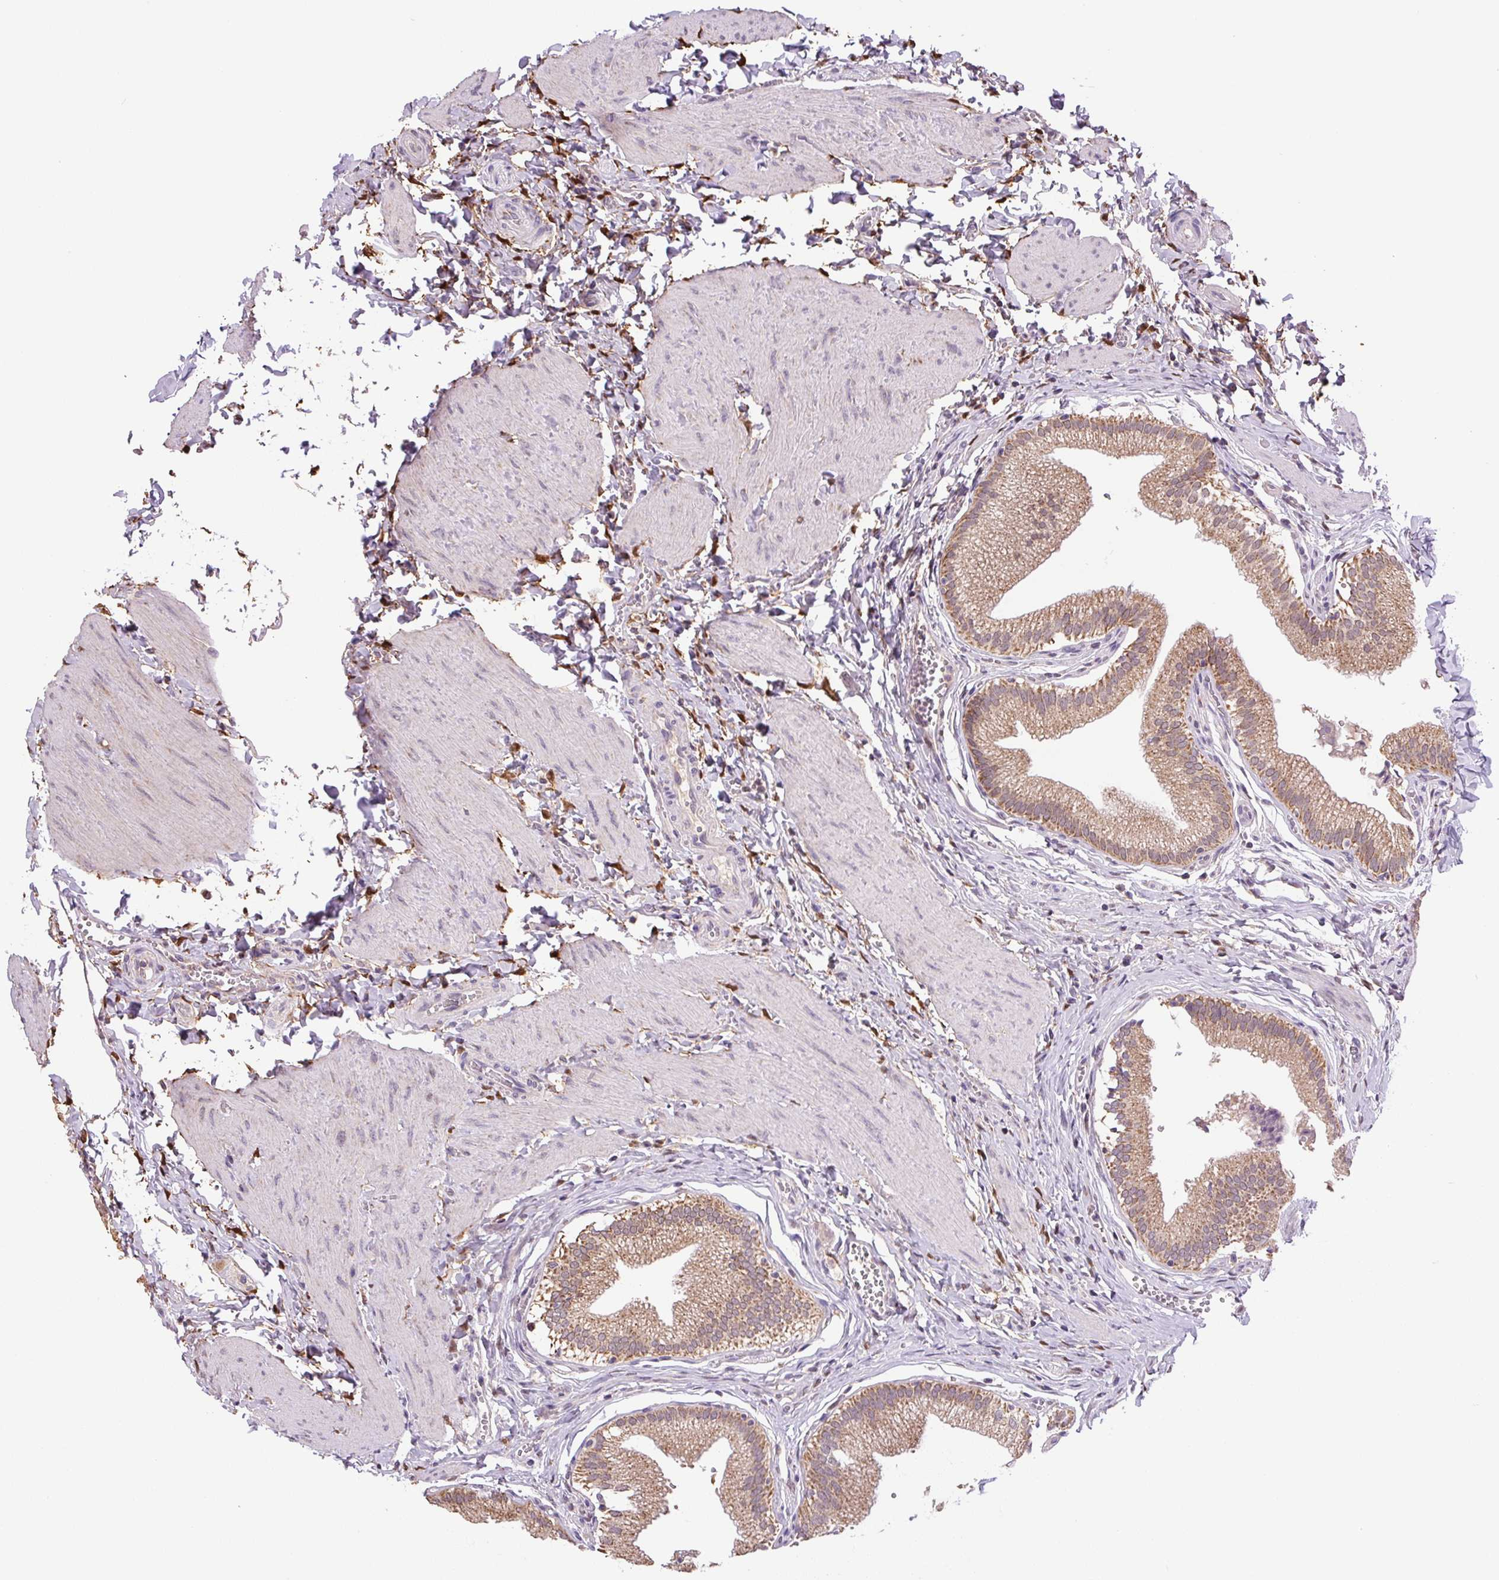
{"staining": {"intensity": "moderate", "quantity": ">75%", "location": "cytoplasmic/membranous"}, "tissue": "gallbladder", "cell_type": "Glandular cells", "image_type": "normal", "snomed": [{"axis": "morphology", "description": "Normal tissue, NOS"}, {"axis": "topography", "description": "Gallbladder"}], "caption": "The histopathology image shows immunohistochemical staining of normal gallbladder. There is moderate cytoplasmic/membranous positivity is appreciated in about >75% of glandular cells.", "gene": "SGF29", "patient": {"sex": "male", "age": 17}}